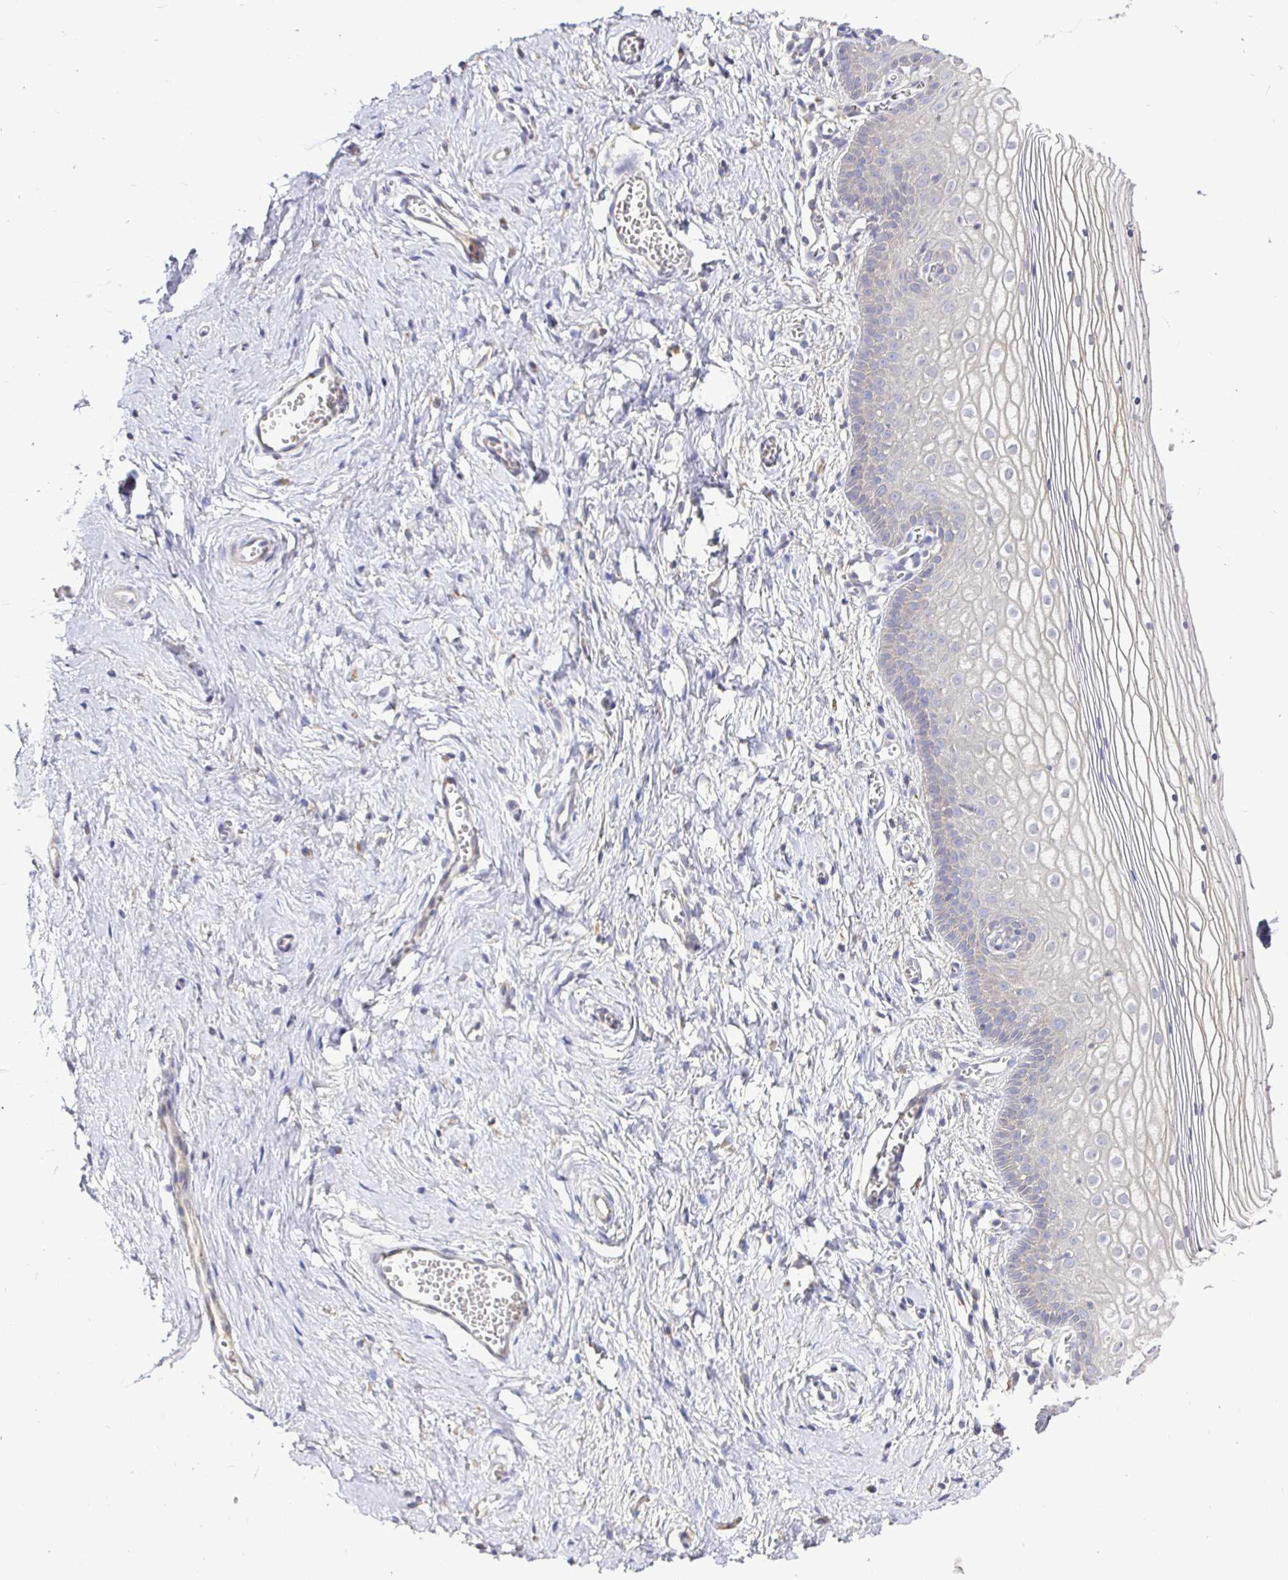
{"staining": {"intensity": "negative", "quantity": "none", "location": "none"}, "tissue": "vagina", "cell_type": "Squamous epithelial cells", "image_type": "normal", "snomed": [{"axis": "morphology", "description": "Normal tissue, NOS"}, {"axis": "topography", "description": "Vagina"}], "caption": "Immunohistochemistry (IHC) image of normal vagina stained for a protein (brown), which demonstrates no staining in squamous epithelial cells. (Stains: DAB immunohistochemistry (IHC) with hematoxylin counter stain, Microscopy: brightfield microscopy at high magnification).", "gene": "KIF21A", "patient": {"sex": "female", "age": 56}}